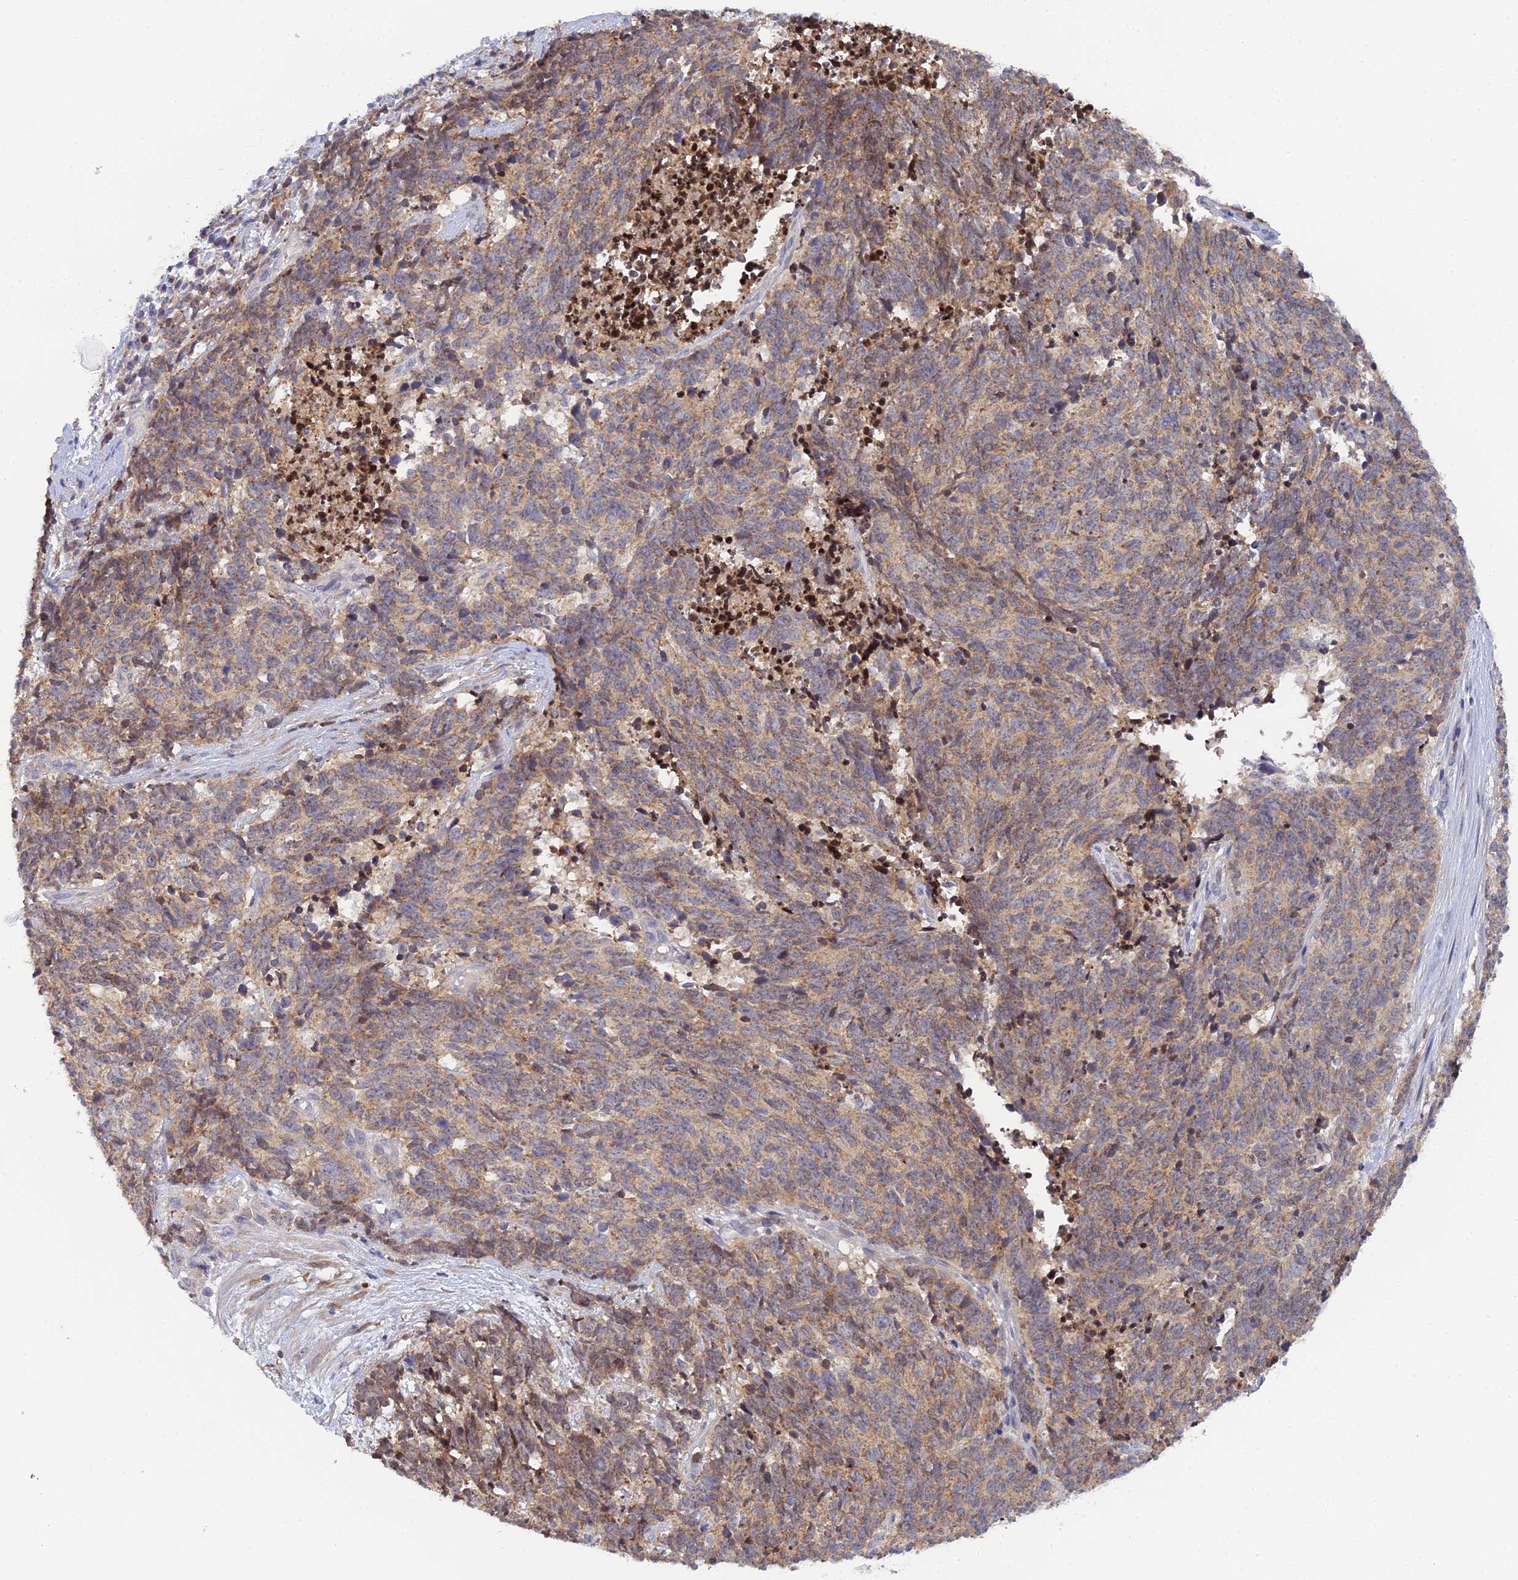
{"staining": {"intensity": "moderate", "quantity": ">75%", "location": "cytoplasmic/membranous"}, "tissue": "cervical cancer", "cell_type": "Tumor cells", "image_type": "cancer", "snomed": [{"axis": "morphology", "description": "Squamous cell carcinoma, NOS"}, {"axis": "topography", "description": "Cervix"}], "caption": "Tumor cells exhibit medium levels of moderate cytoplasmic/membranous expression in about >75% of cells in cervical cancer.", "gene": "ELOA2", "patient": {"sex": "female", "age": 29}}